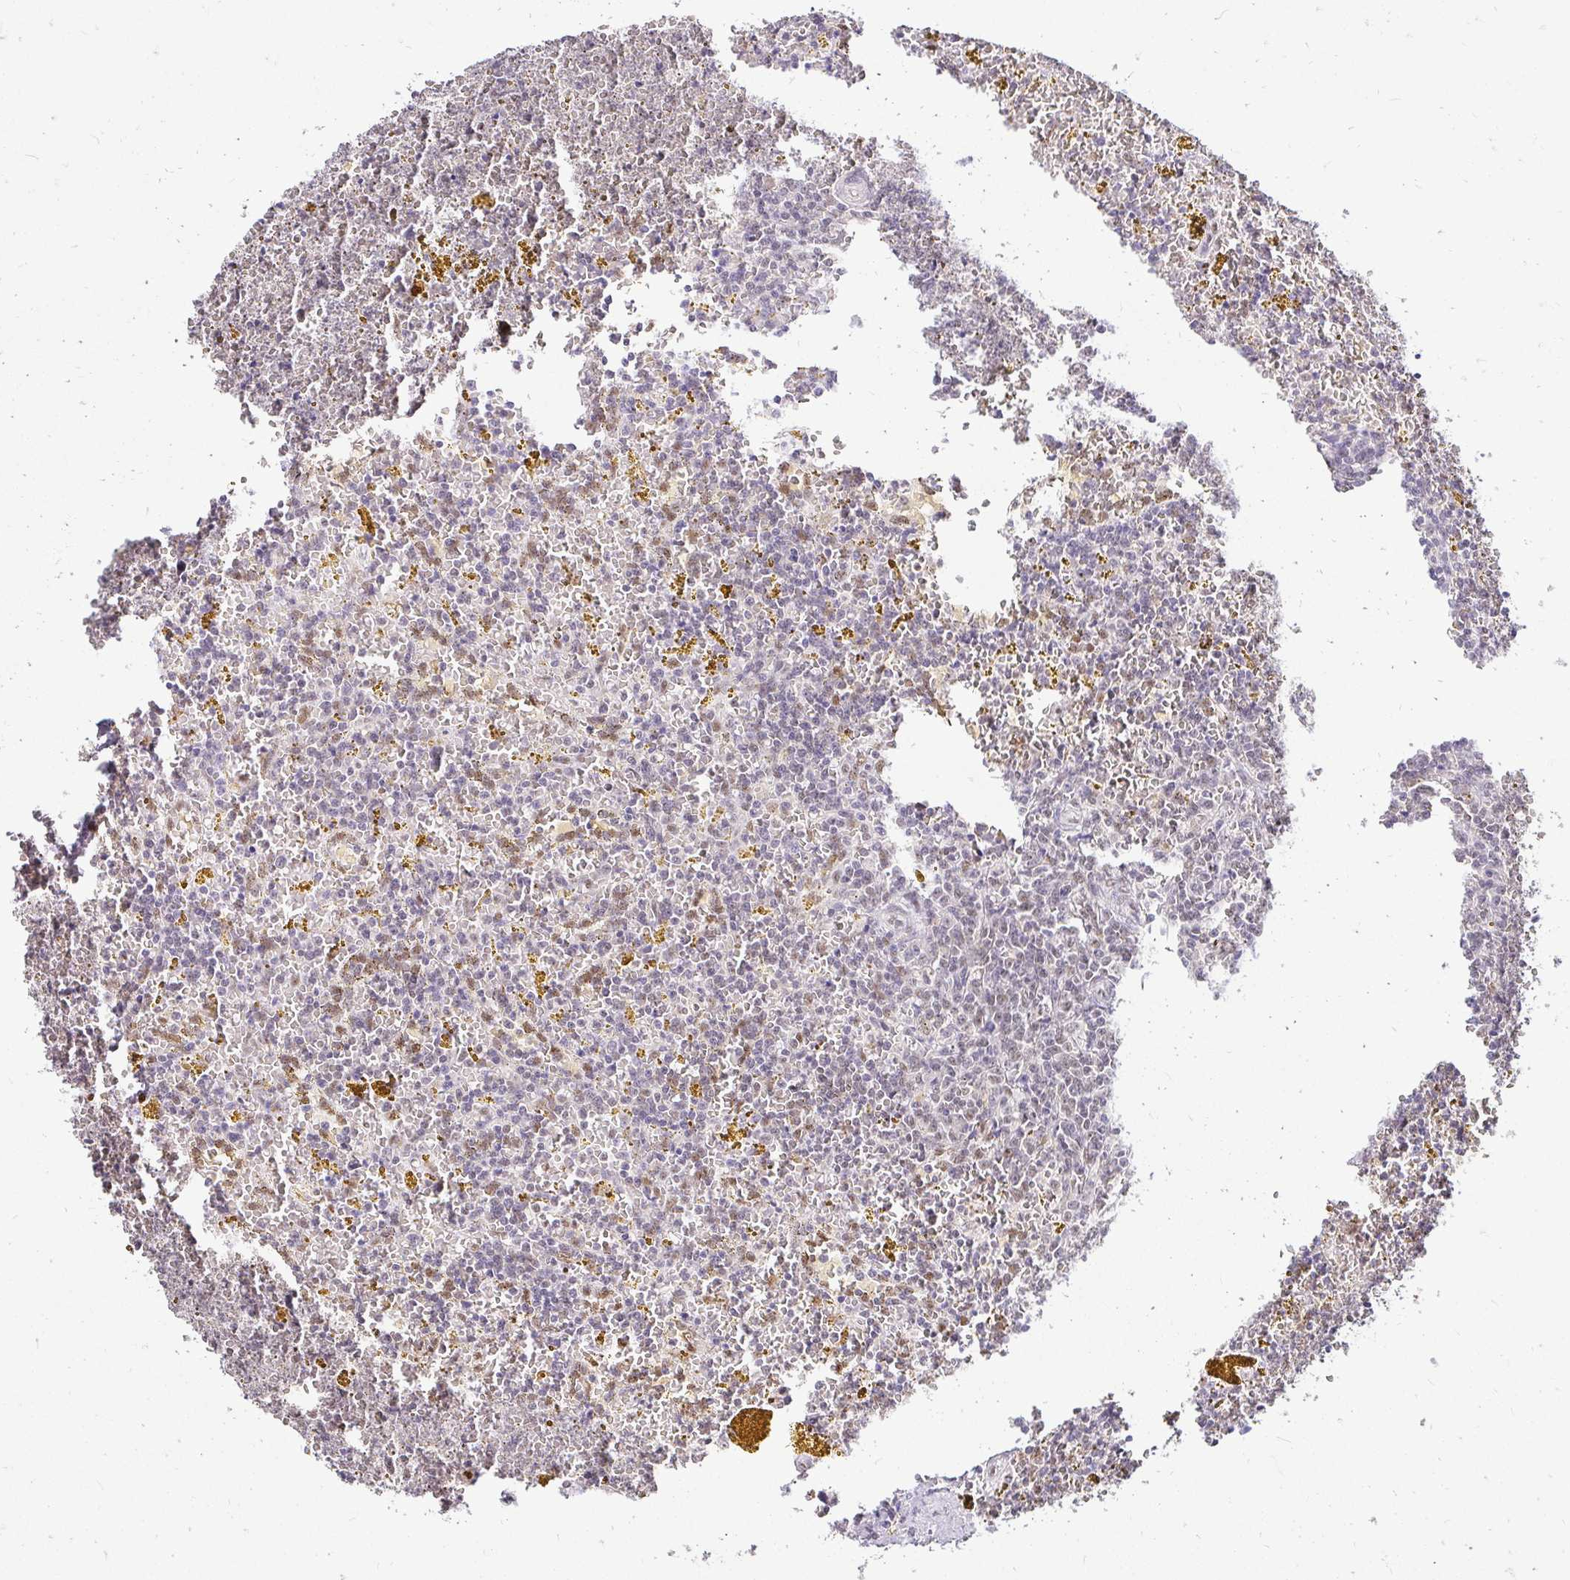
{"staining": {"intensity": "weak", "quantity": "25%-75%", "location": "nuclear"}, "tissue": "lymphoma", "cell_type": "Tumor cells", "image_type": "cancer", "snomed": [{"axis": "morphology", "description": "Malignant lymphoma, non-Hodgkin's type, Low grade"}, {"axis": "topography", "description": "Spleen"}, {"axis": "topography", "description": "Lymph node"}], "caption": "Malignant lymphoma, non-Hodgkin's type (low-grade) stained with DAB immunohistochemistry (IHC) displays low levels of weak nuclear staining in about 25%-75% of tumor cells.", "gene": "RIMS4", "patient": {"sex": "female", "age": 66}}